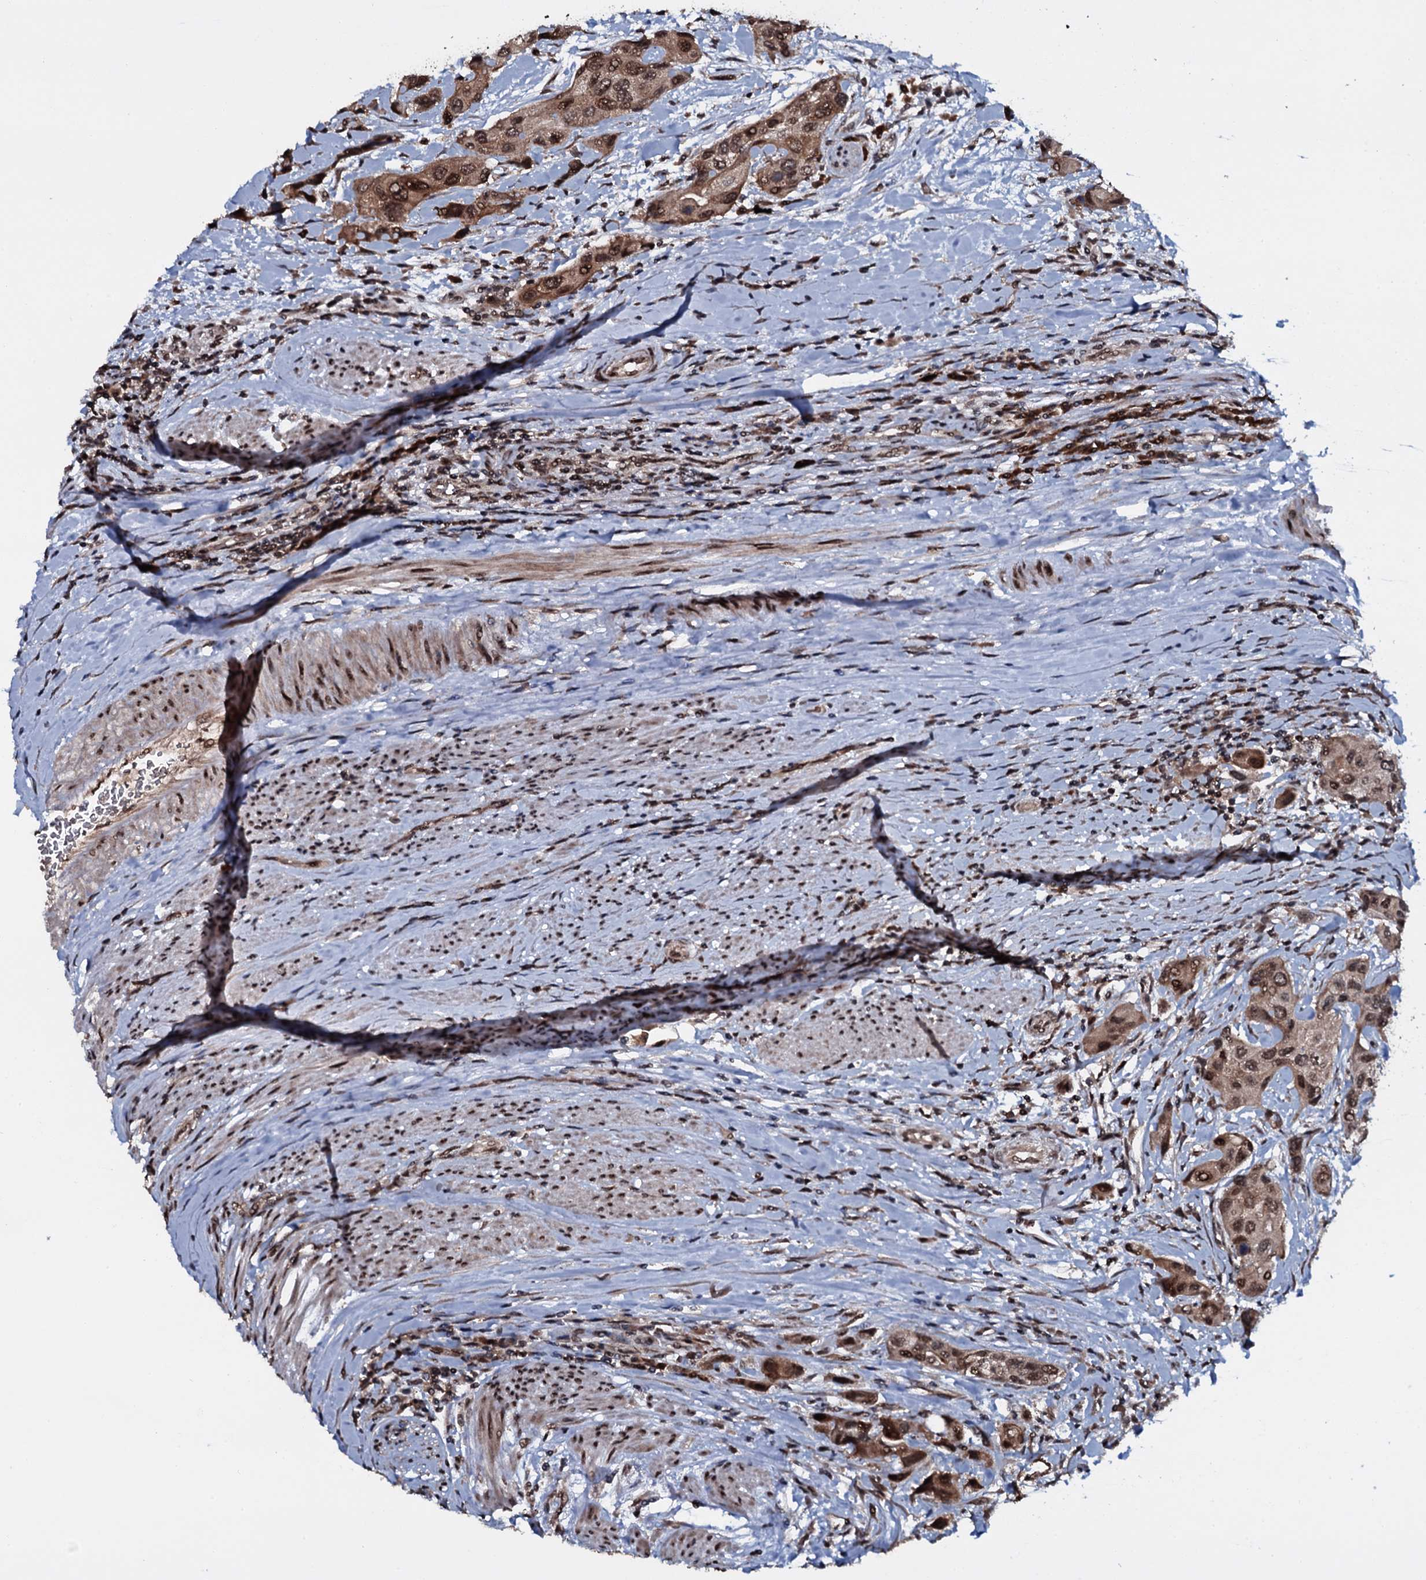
{"staining": {"intensity": "moderate", "quantity": ">75%", "location": "cytoplasmic/membranous,nuclear"}, "tissue": "urothelial cancer", "cell_type": "Tumor cells", "image_type": "cancer", "snomed": [{"axis": "morphology", "description": "Normal tissue, NOS"}, {"axis": "morphology", "description": "Urothelial carcinoma, High grade"}, {"axis": "topography", "description": "Vascular tissue"}, {"axis": "topography", "description": "Urinary bladder"}], "caption": "The micrograph demonstrates a brown stain indicating the presence of a protein in the cytoplasmic/membranous and nuclear of tumor cells in high-grade urothelial carcinoma.", "gene": "HDDC3", "patient": {"sex": "female", "age": 56}}